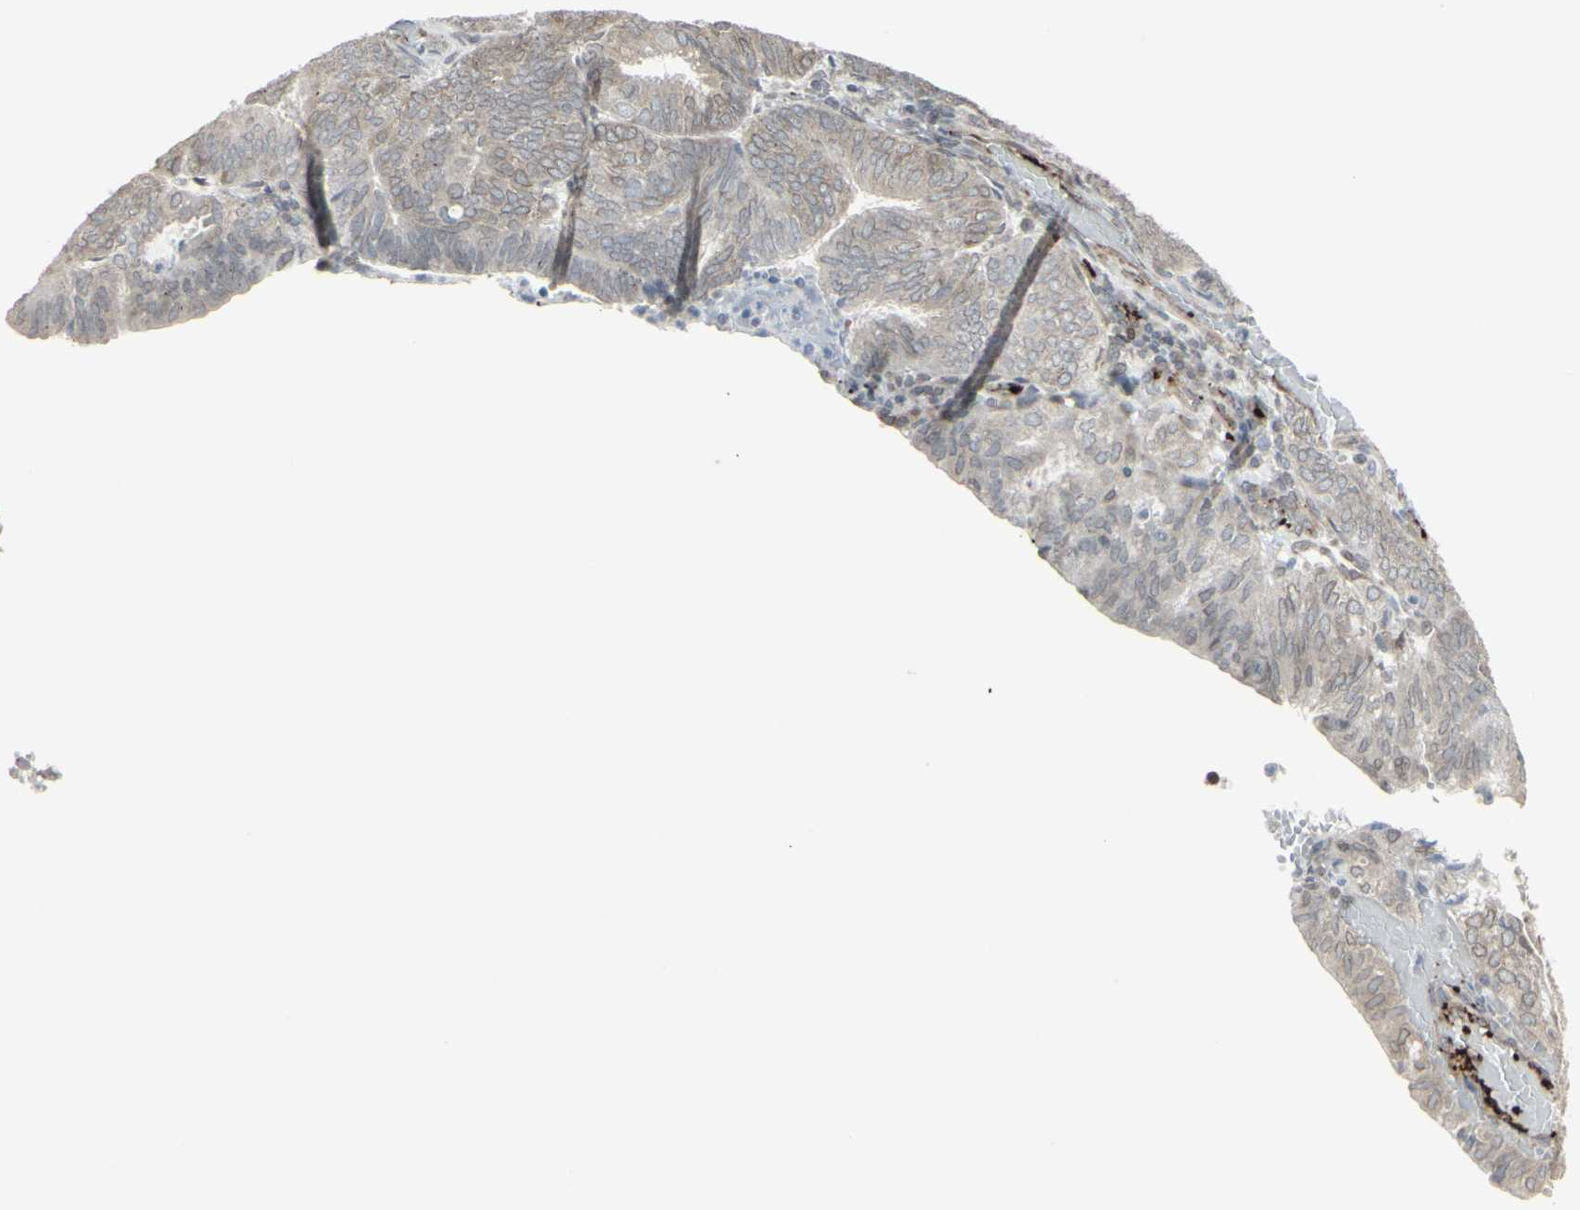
{"staining": {"intensity": "weak", "quantity": ">75%", "location": "cytoplasmic/membranous"}, "tissue": "endometrial cancer", "cell_type": "Tumor cells", "image_type": "cancer", "snomed": [{"axis": "morphology", "description": "Adenocarcinoma, NOS"}, {"axis": "topography", "description": "Uterus"}], "caption": "Endometrial adenocarcinoma stained for a protein (brown) reveals weak cytoplasmic/membranous positive staining in approximately >75% of tumor cells.", "gene": "DTX3L", "patient": {"sex": "female", "age": 60}}